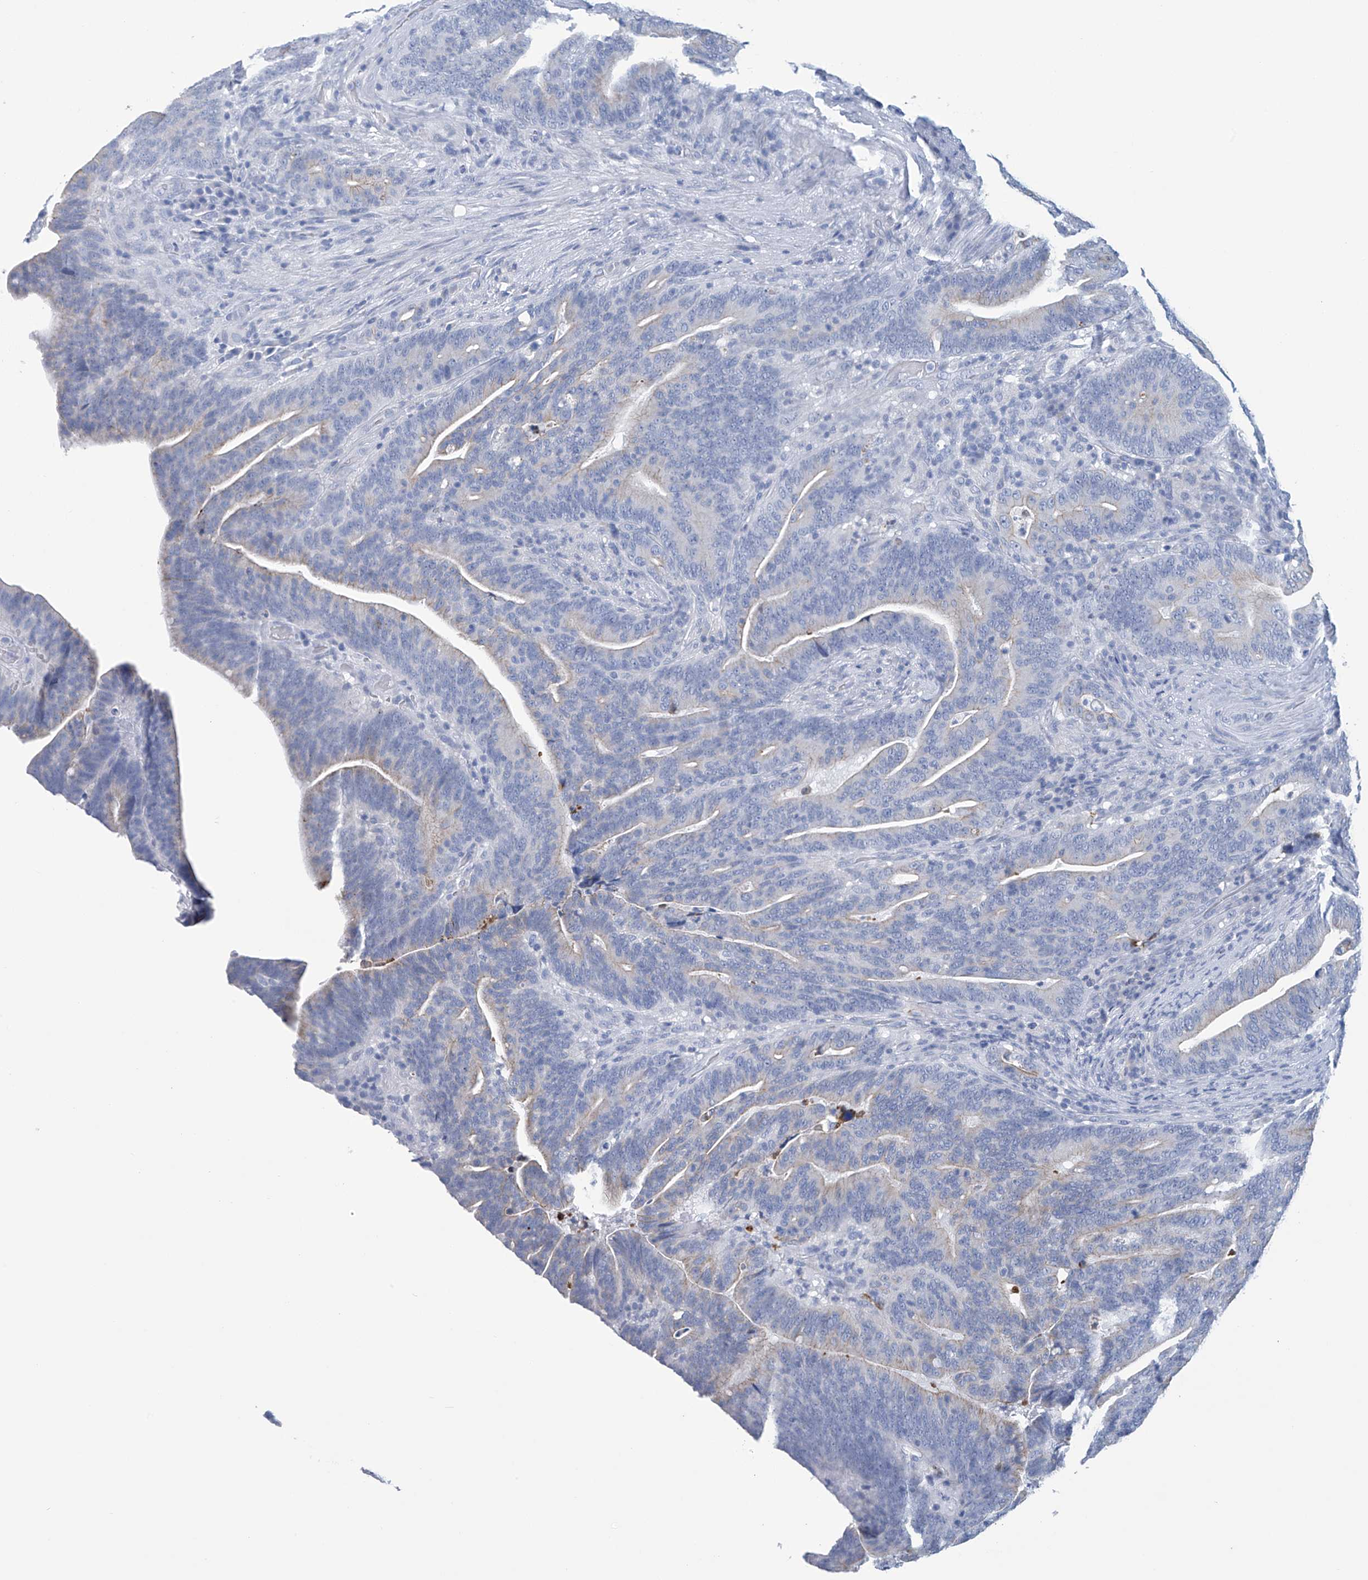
{"staining": {"intensity": "negative", "quantity": "none", "location": "none"}, "tissue": "colorectal cancer", "cell_type": "Tumor cells", "image_type": "cancer", "snomed": [{"axis": "morphology", "description": "Normal tissue, NOS"}, {"axis": "morphology", "description": "Adenocarcinoma, NOS"}, {"axis": "topography", "description": "Colon"}], "caption": "Photomicrograph shows no significant protein expression in tumor cells of adenocarcinoma (colorectal).", "gene": "DSP", "patient": {"sex": "female", "age": 66}}